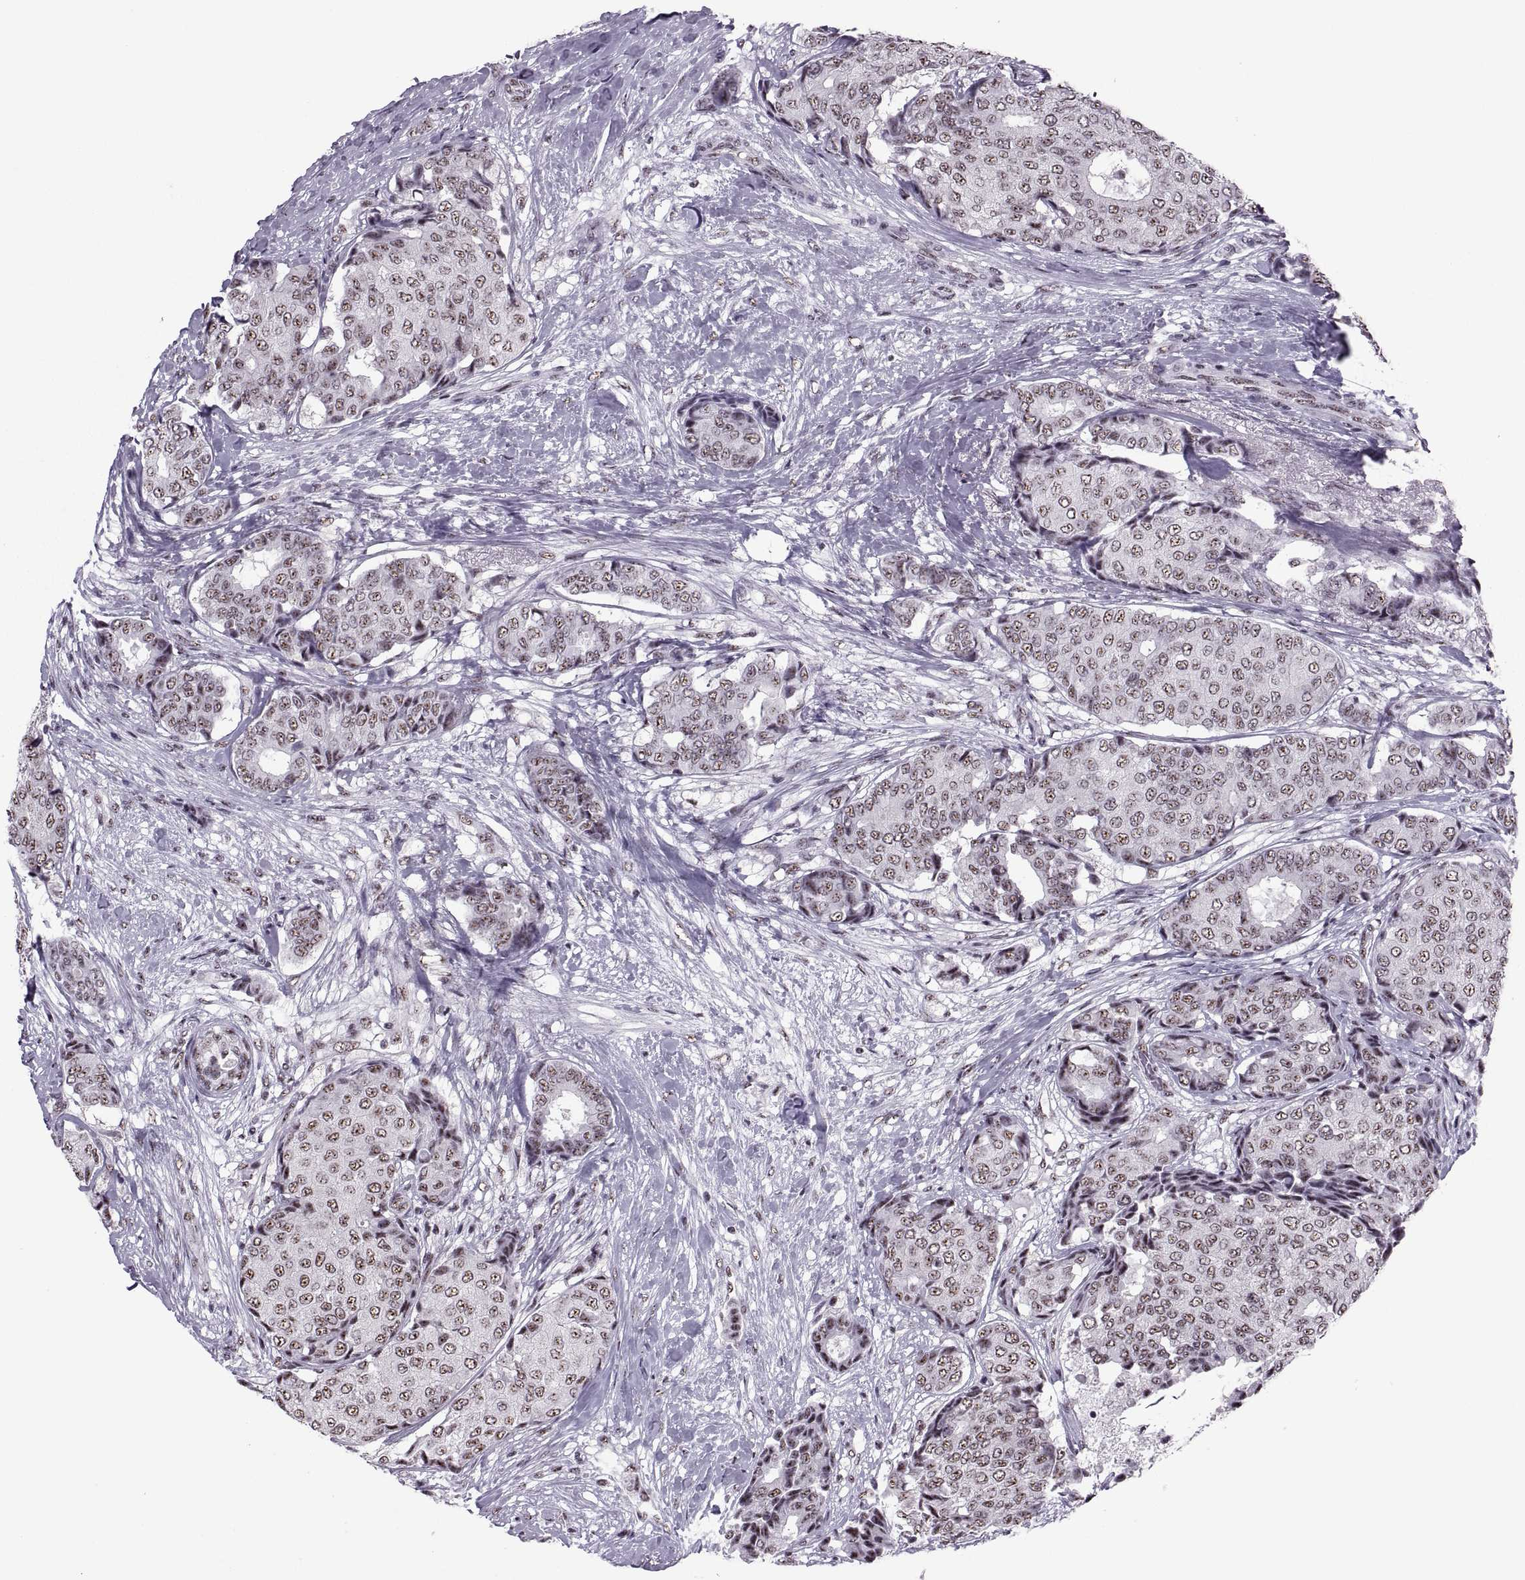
{"staining": {"intensity": "weak", "quantity": ">75%", "location": "nuclear"}, "tissue": "breast cancer", "cell_type": "Tumor cells", "image_type": "cancer", "snomed": [{"axis": "morphology", "description": "Duct carcinoma"}, {"axis": "topography", "description": "Breast"}], "caption": "Brown immunohistochemical staining in breast cancer (infiltrating ductal carcinoma) demonstrates weak nuclear staining in approximately >75% of tumor cells.", "gene": "MAGEA4", "patient": {"sex": "female", "age": 75}}